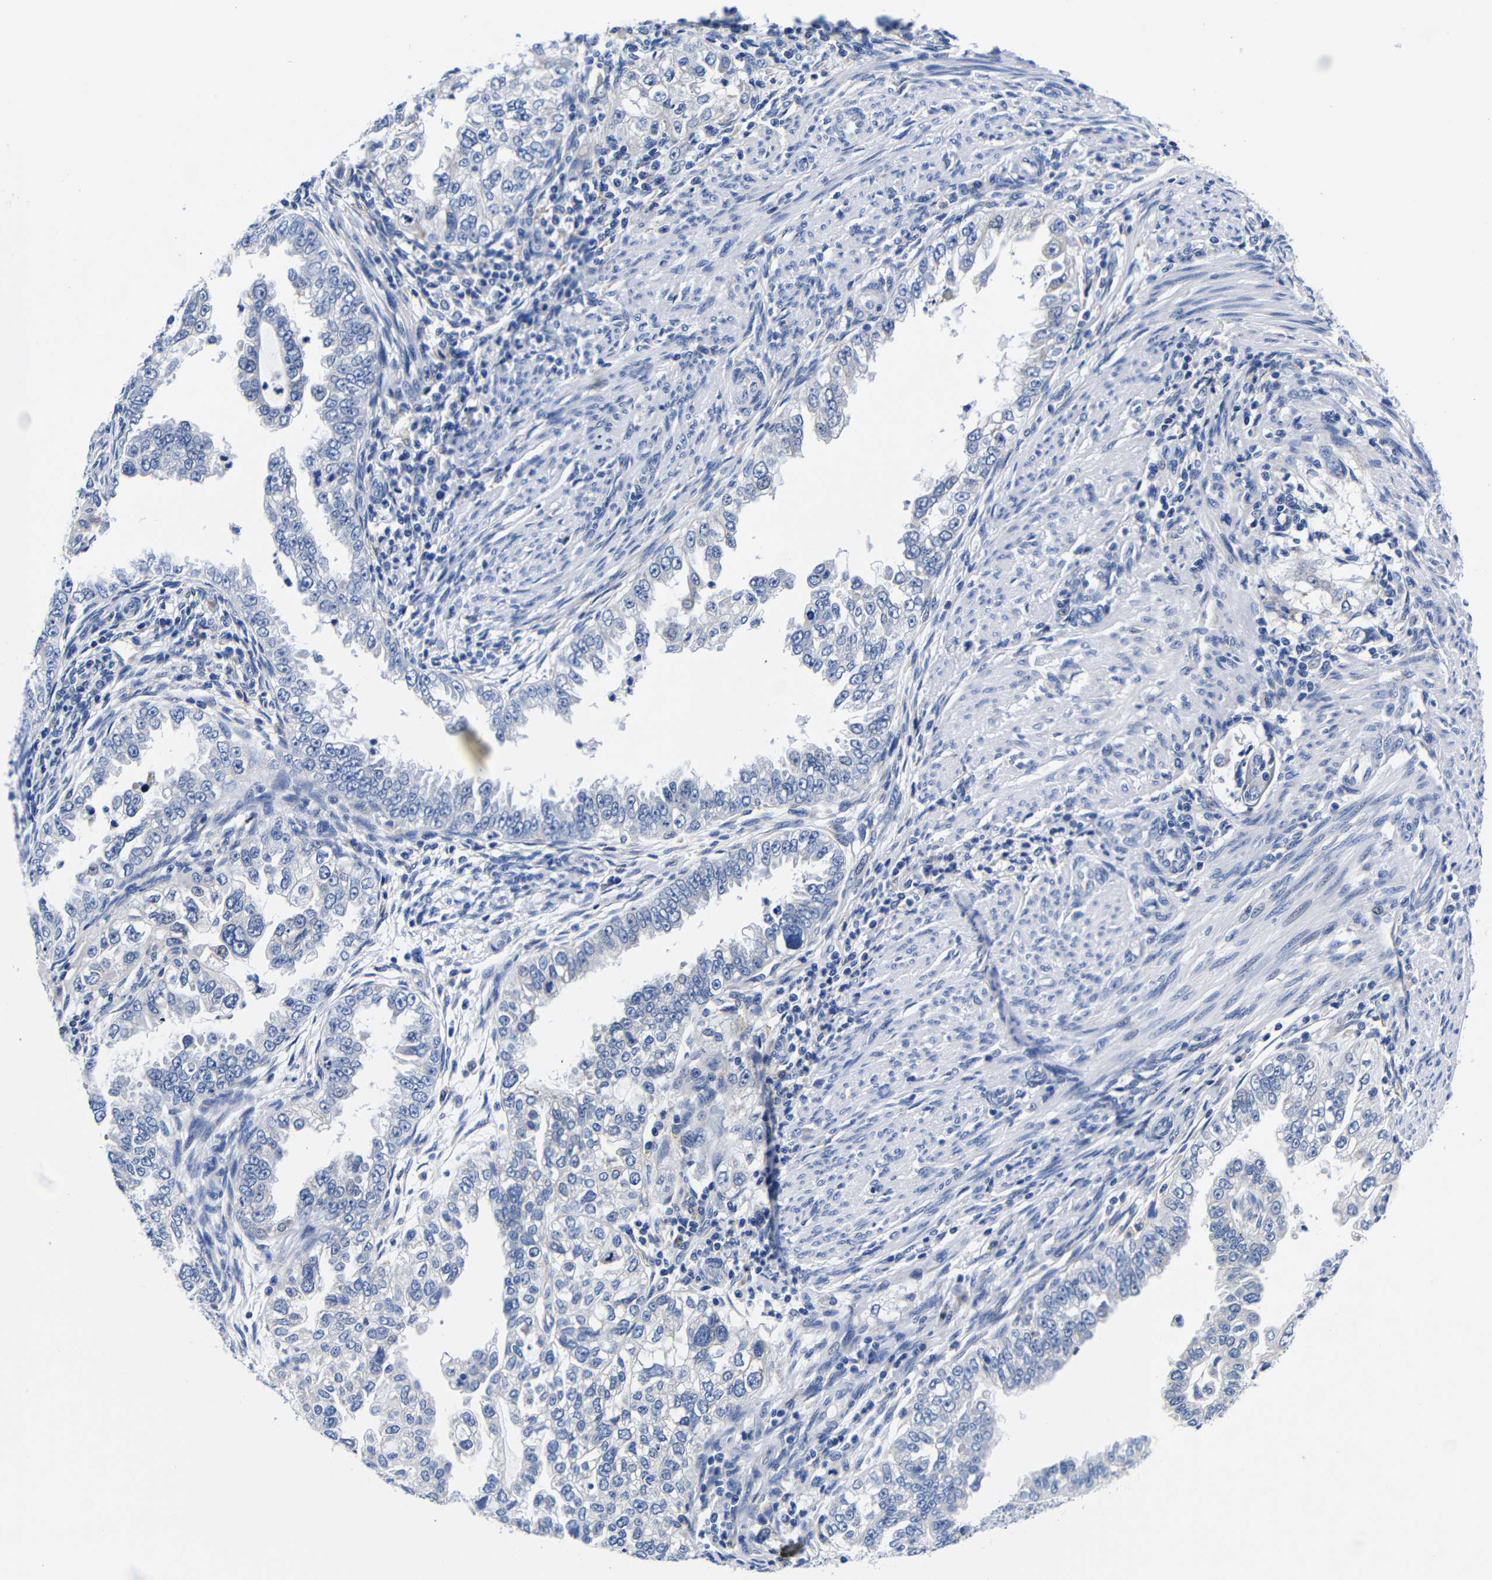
{"staining": {"intensity": "negative", "quantity": "none", "location": "none"}, "tissue": "endometrial cancer", "cell_type": "Tumor cells", "image_type": "cancer", "snomed": [{"axis": "morphology", "description": "Adenocarcinoma, NOS"}, {"axis": "topography", "description": "Endometrium"}], "caption": "Immunohistochemistry (IHC) of adenocarcinoma (endometrial) shows no expression in tumor cells.", "gene": "CLEC4G", "patient": {"sex": "female", "age": 85}}